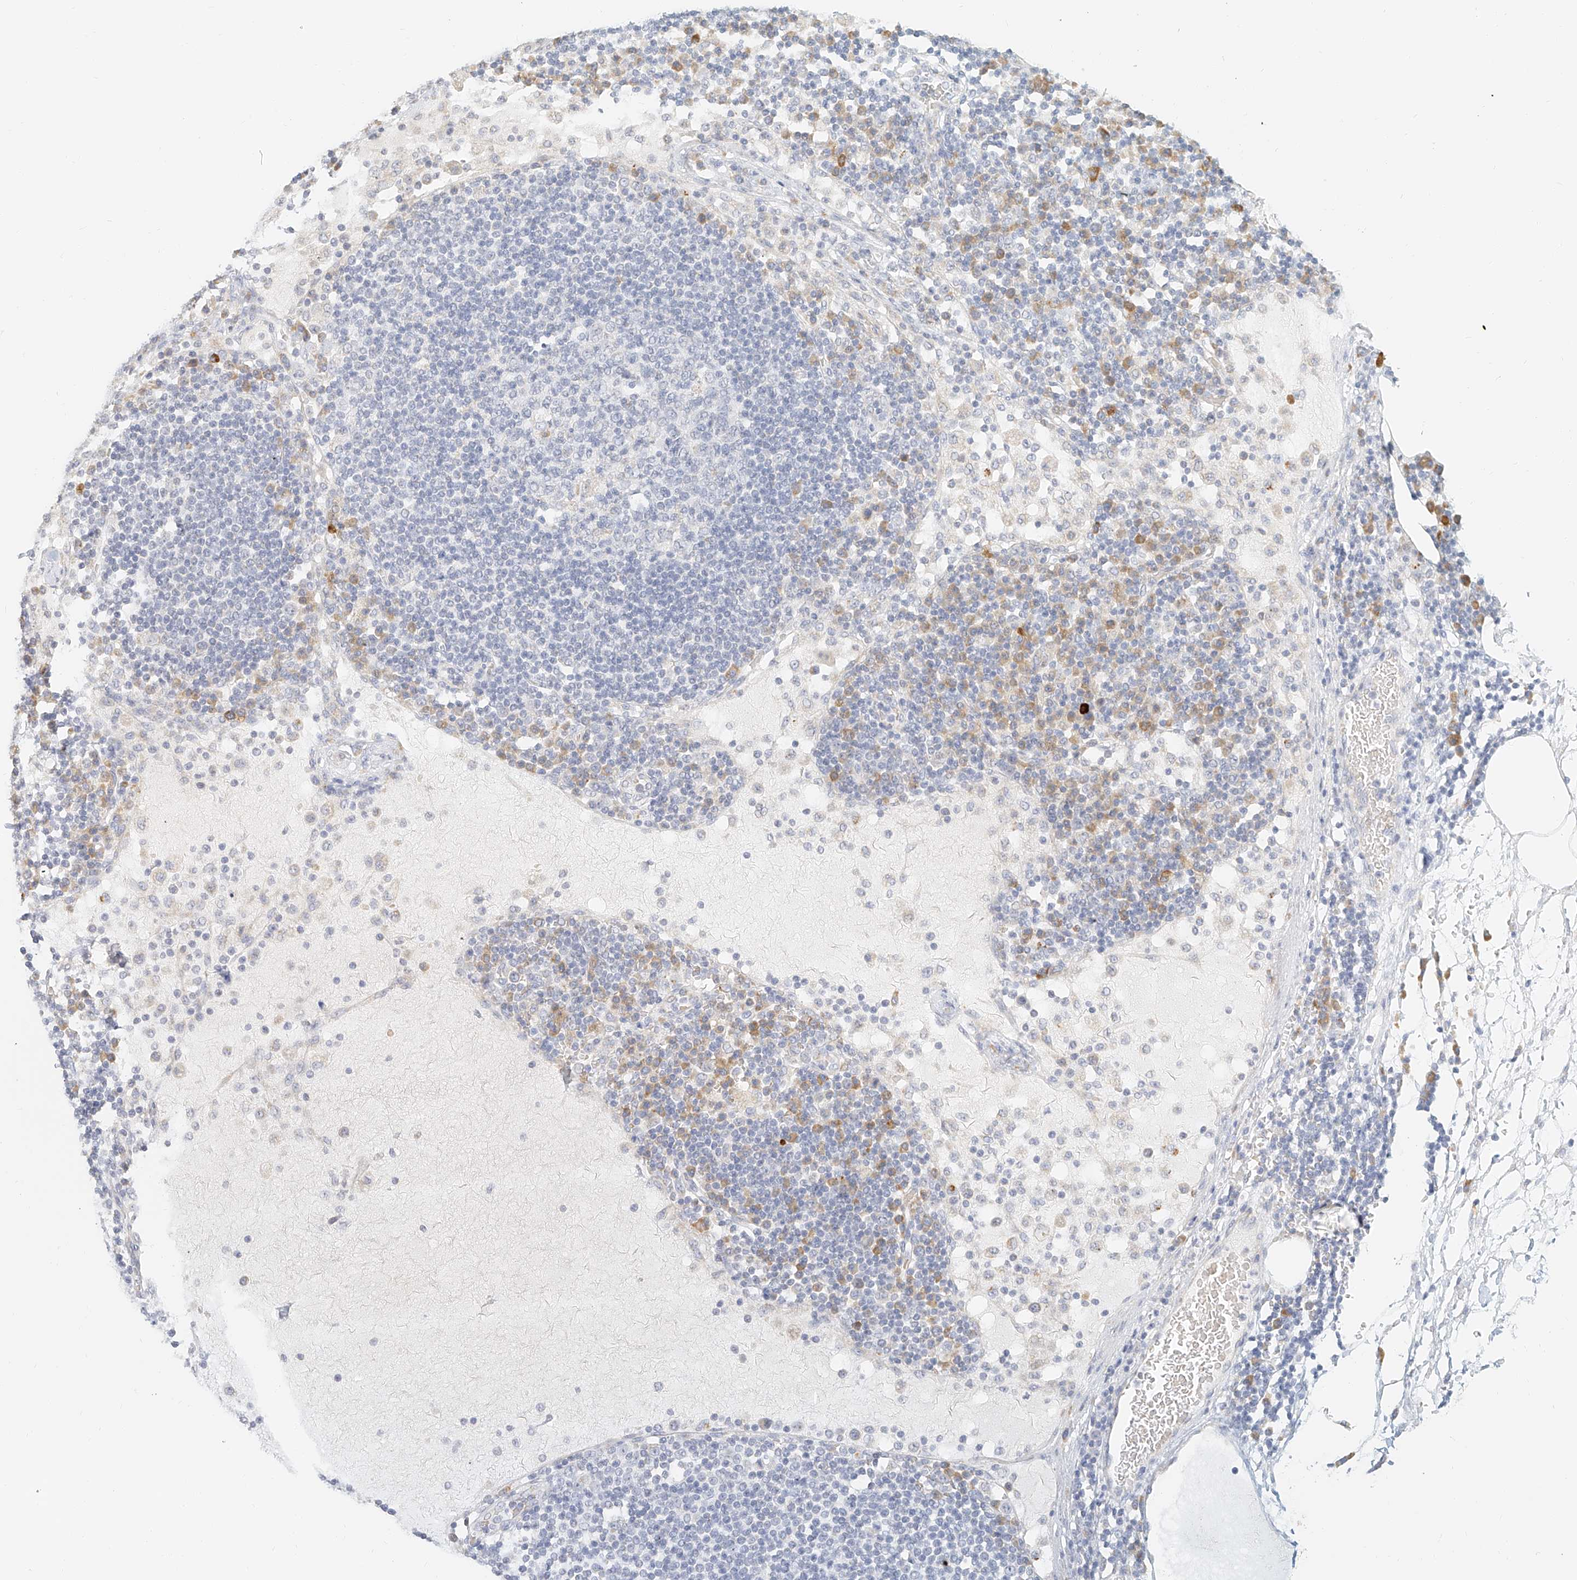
{"staining": {"intensity": "negative", "quantity": "none", "location": "none"}, "tissue": "lymph node", "cell_type": "Germinal center cells", "image_type": "normal", "snomed": [{"axis": "morphology", "description": "Normal tissue, NOS"}, {"axis": "topography", "description": "Lymph node"}], "caption": "Immunohistochemistry of benign human lymph node shows no staining in germinal center cells.", "gene": "CXorf58", "patient": {"sex": "female", "age": 53}}